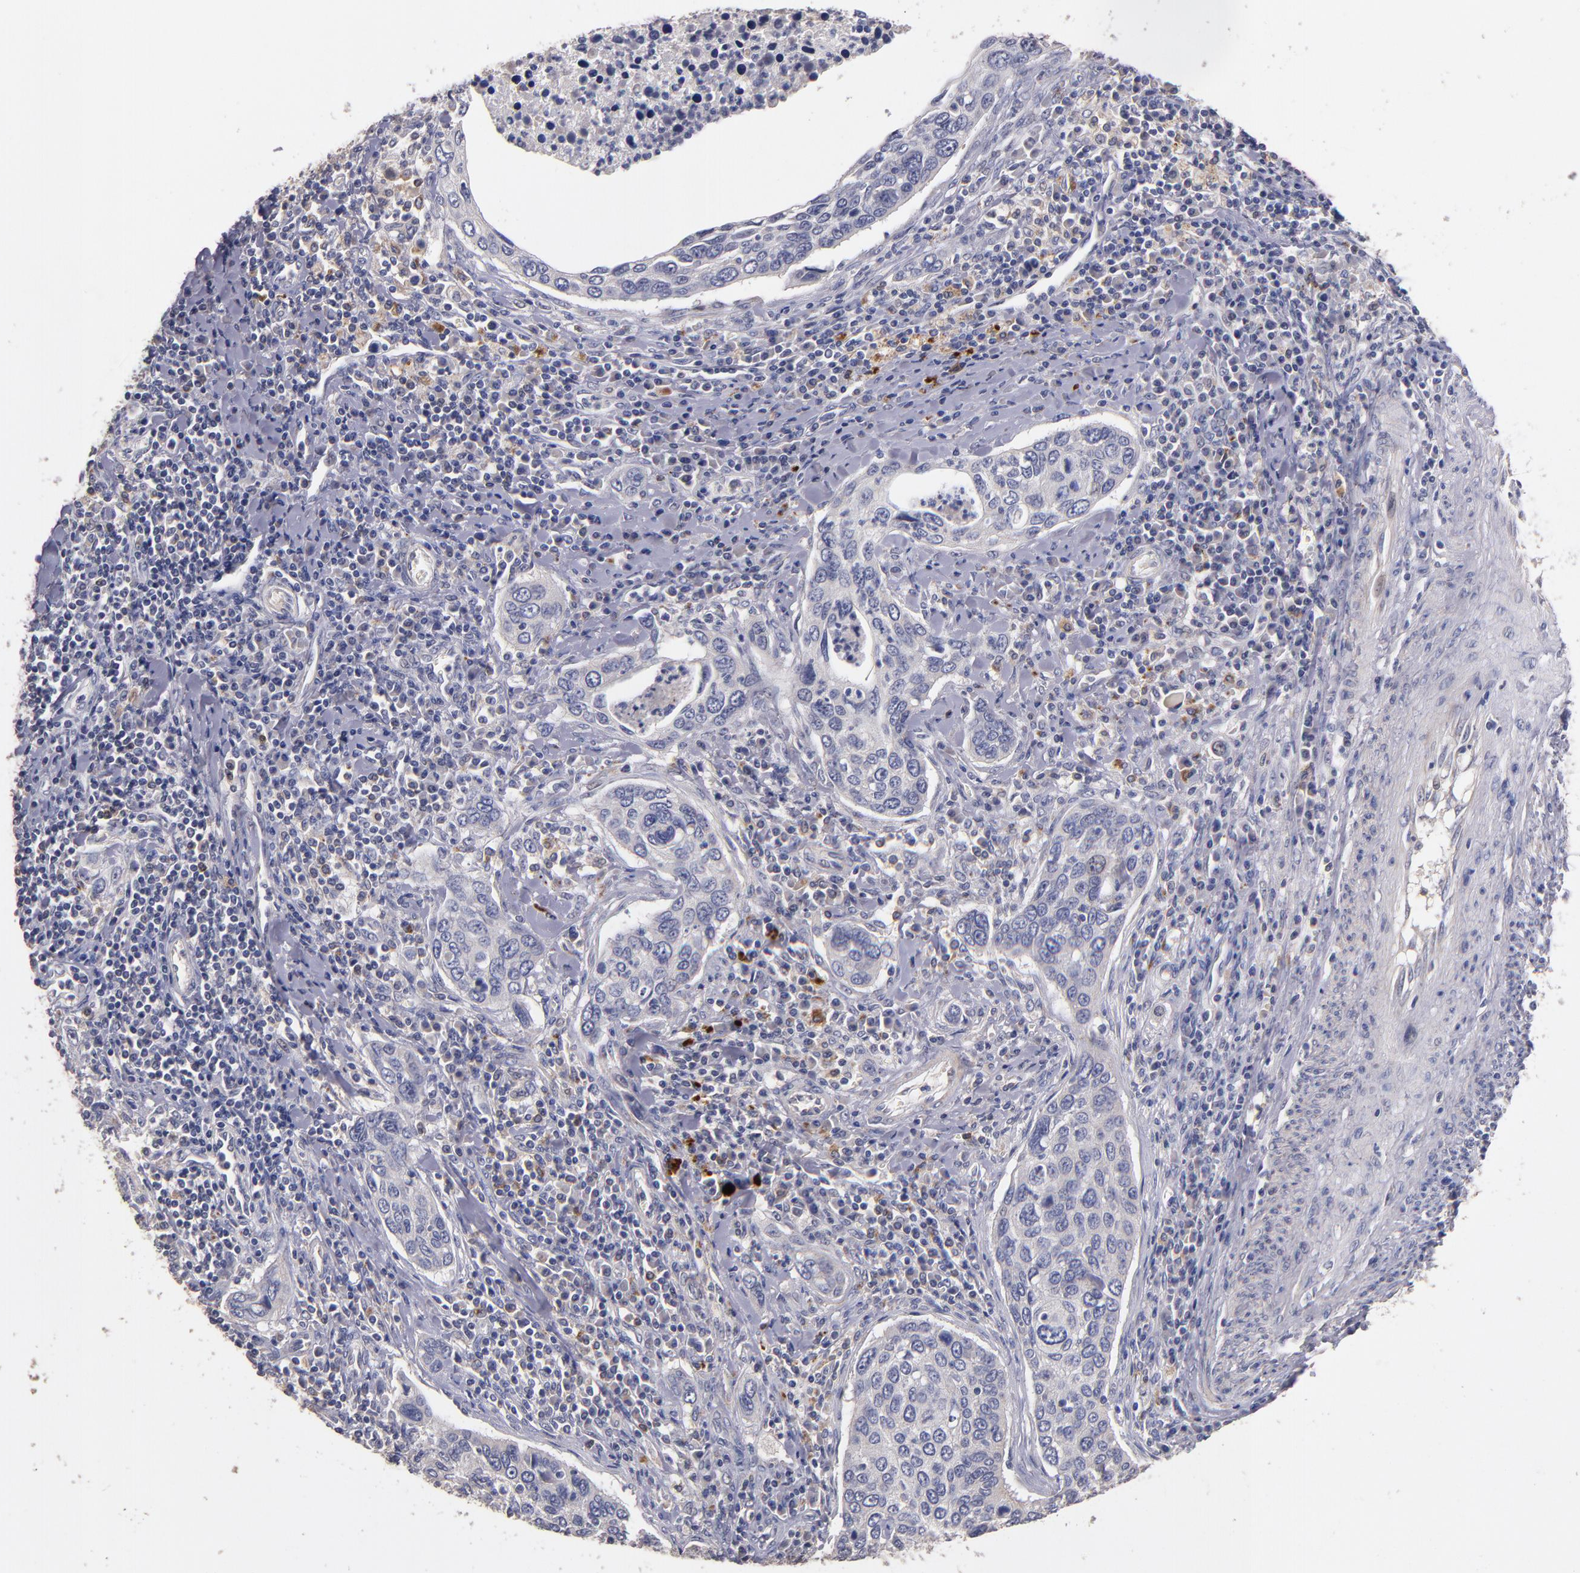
{"staining": {"intensity": "weak", "quantity": "<25%", "location": "cytoplasmic/membranous"}, "tissue": "cervical cancer", "cell_type": "Tumor cells", "image_type": "cancer", "snomed": [{"axis": "morphology", "description": "Squamous cell carcinoma, NOS"}, {"axis": "topography", "description": "Cervix"}], "caption": "This is an IHC photomicrograph of human cervical cancer (squamous cell carcinoma). There is no expression in tumor cells.", "gene": "MAGEE1", "patient": {"sex": "female", "age": 53}}